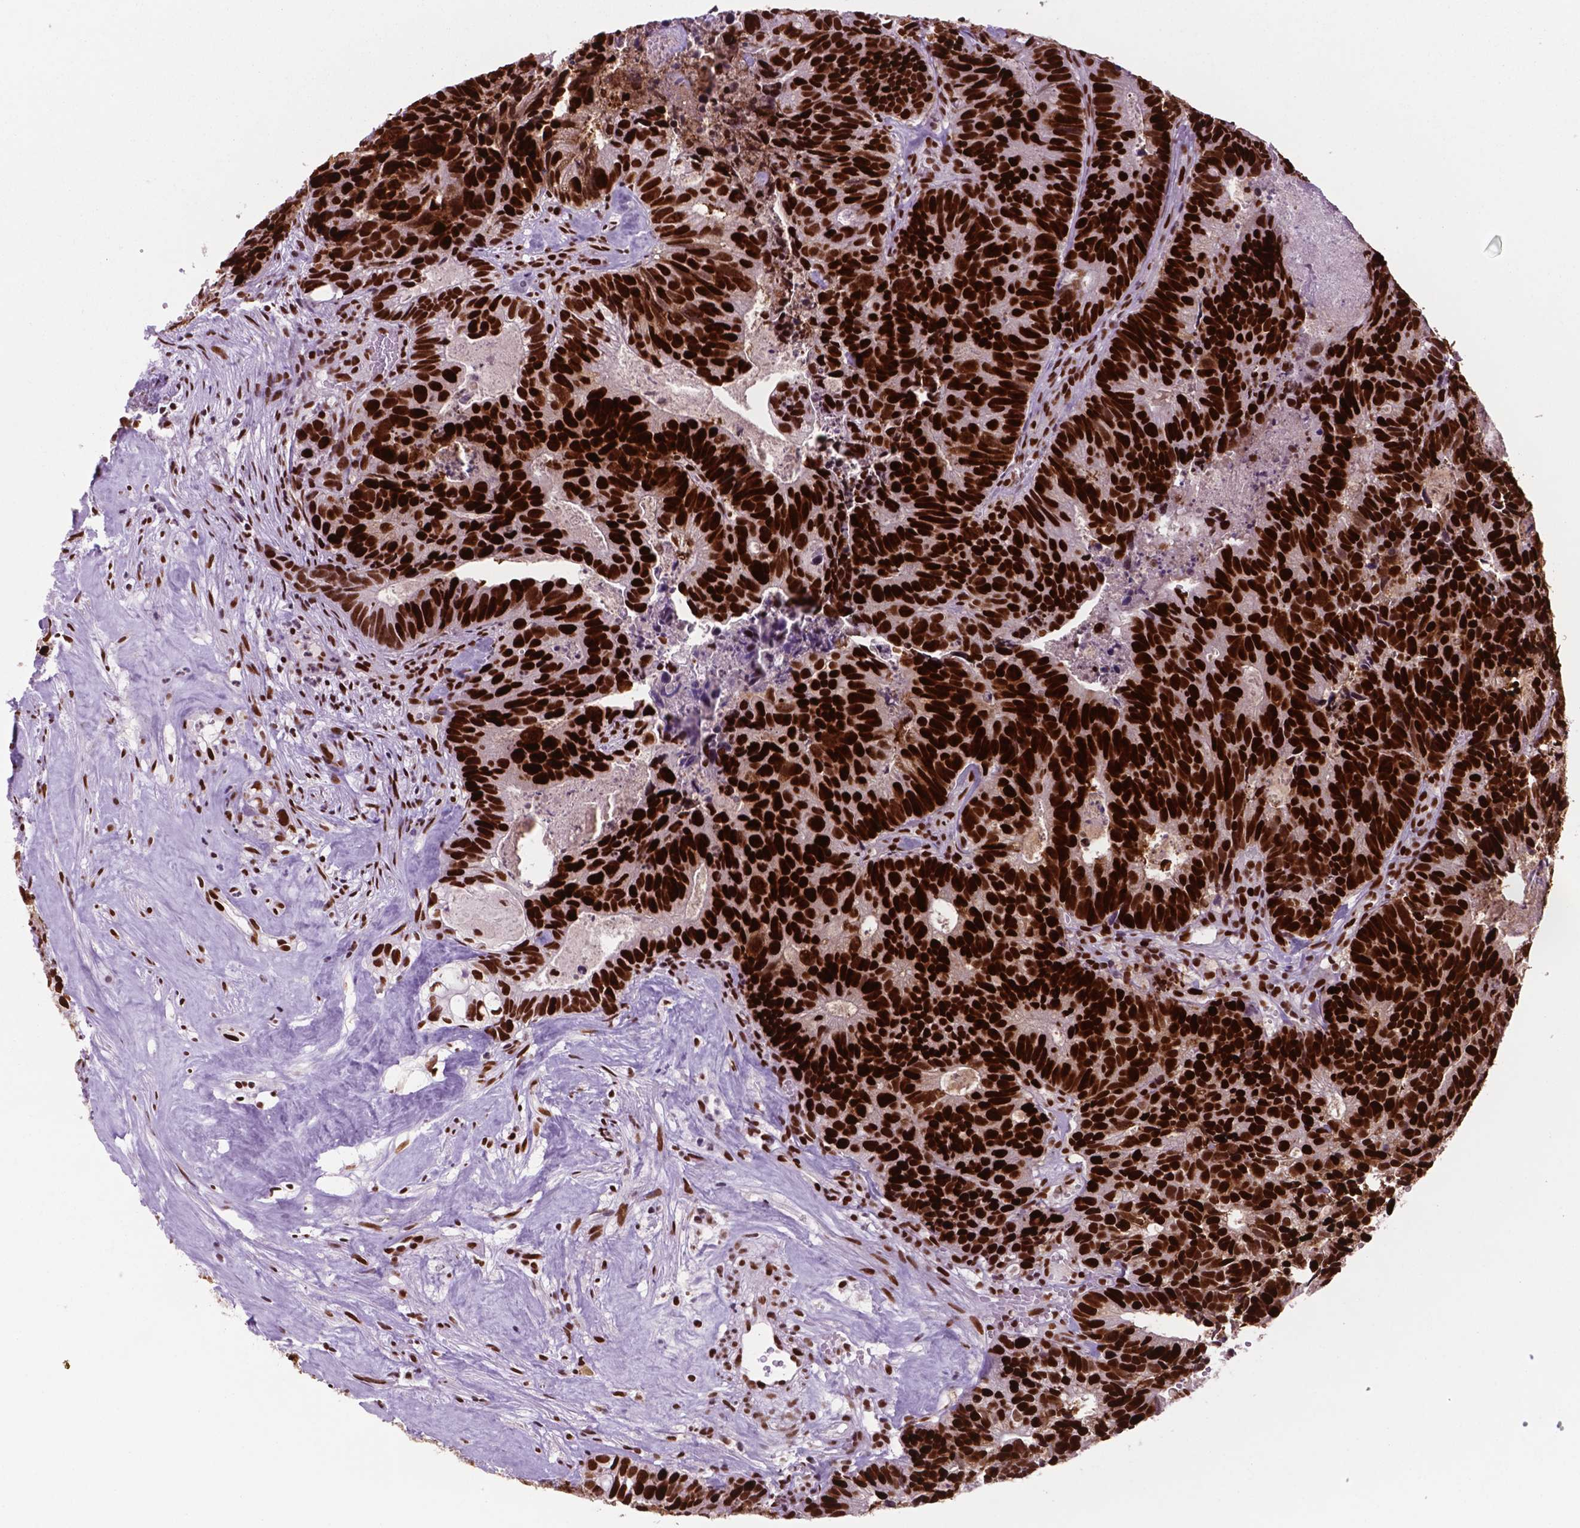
{"staining": {"intensity": "strong", "quantity": ">75%", "location": "nuclear"}, "tissue": "head and neck cancer", "cell_type": "Tumor cells", "image_type": "cancer", "snomed": [{"axis": "morphology", "description": "Adenocarcinoma, NOS"}, {"axis": "topography", "description": "Head-Neck"}], "caption": "Head and neck adenocarcinoma stained with IHC exhibits strong nuclear positivity in approximately >75% of tumor cells.", "gene": "MSH6", "patient": {"sex": "male", "age": 62}}